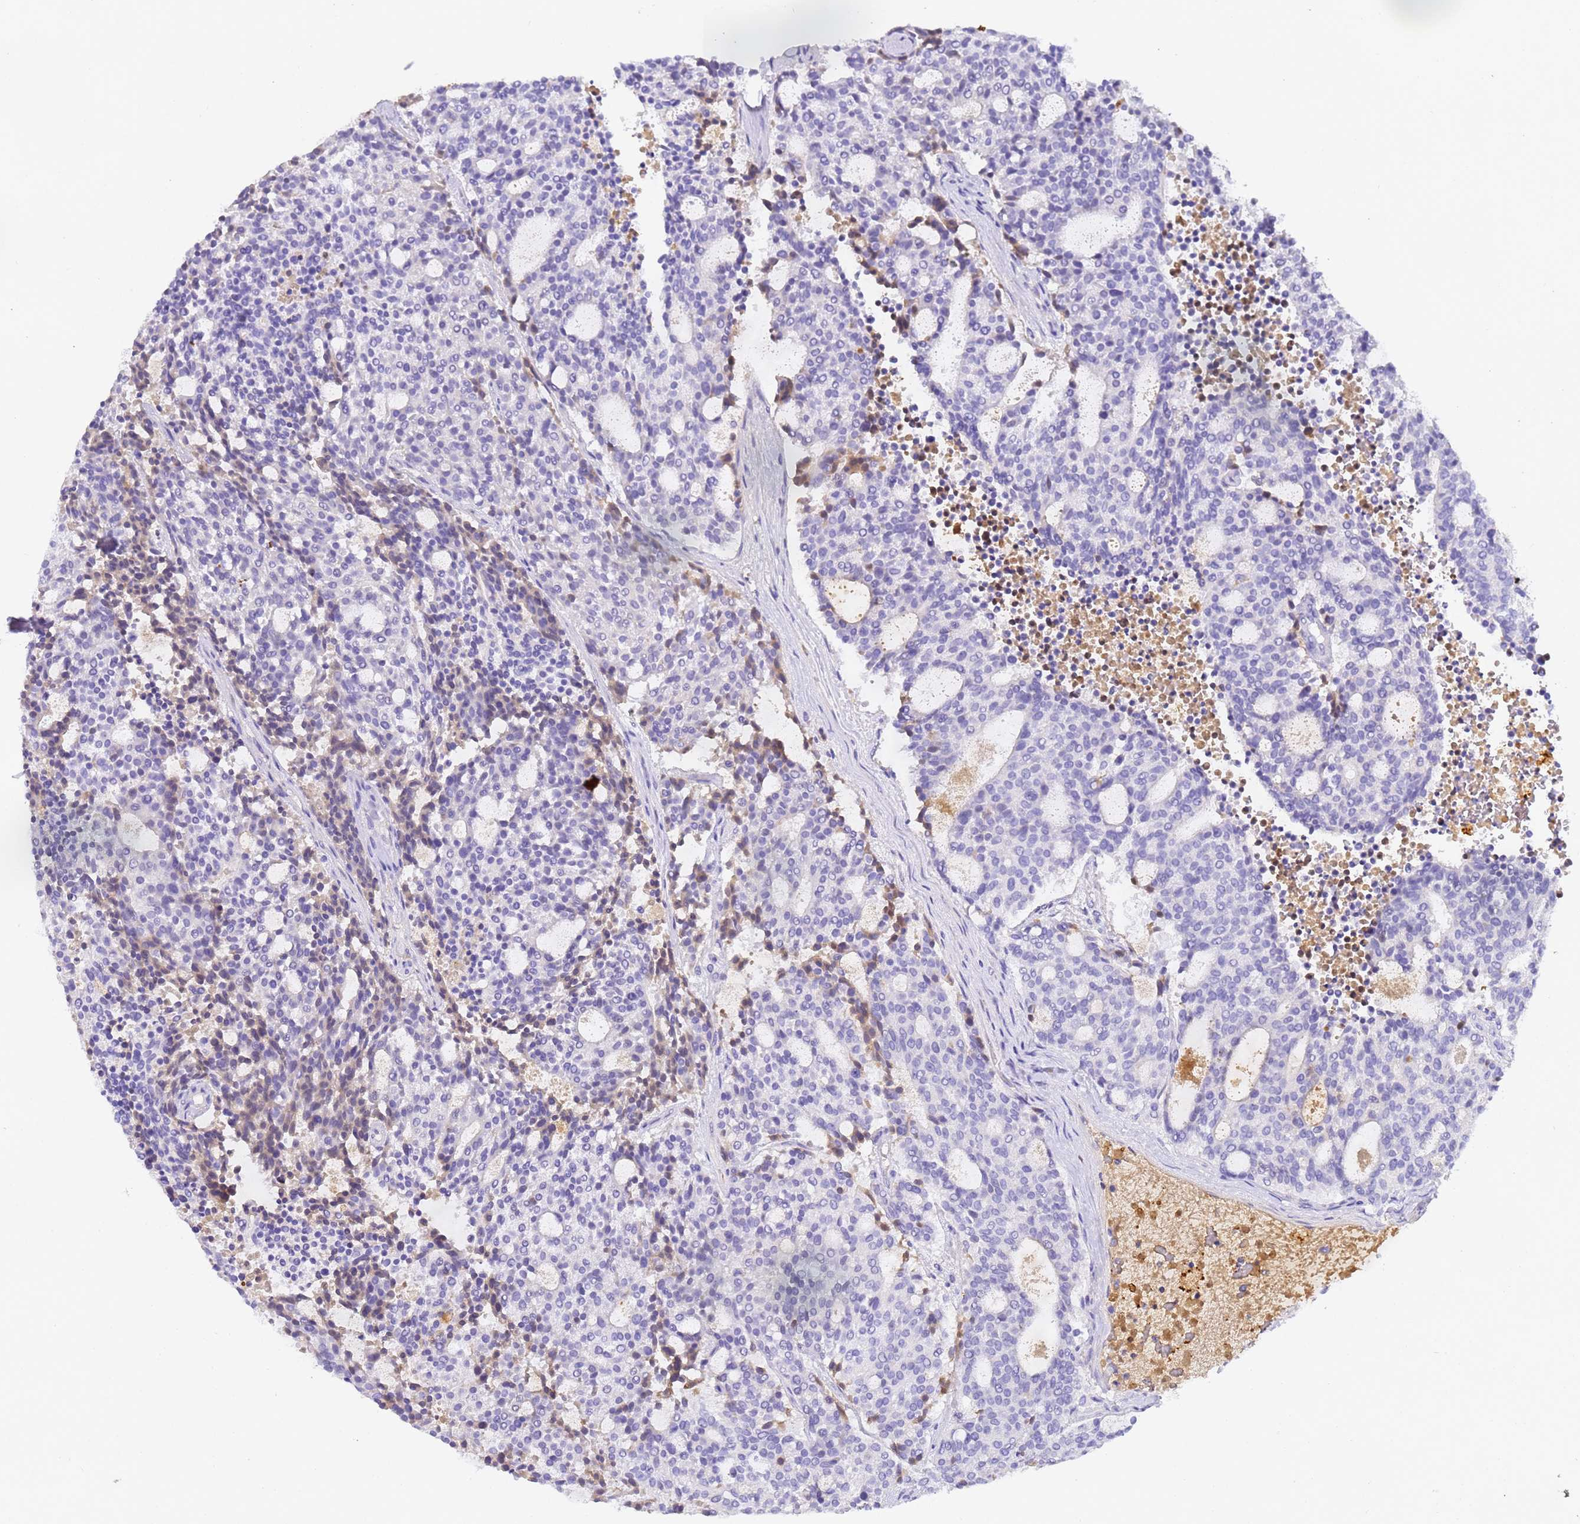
{"staining": {"intensity": "moderate", "quantity": "<25%", "location": "cytoplasmic/membranous"}, "tissue": "carcinoid", "cell_type": "Tumor cells", "image_type": "cancer", "snomed": [{"axis": "morphology", "description": "Carcinoid, malignant, NOS"}, {"axis": "topography", "description": "Pancreas"}], "caption": "Immunohistochemical staining of human carcinoid (malignant) shows low levels of moderate cytoplasmic/membranous staining in about <25% of tumor cells.", "gene": "CFHR2", "patient": {"sex": "female", "age": 54}}